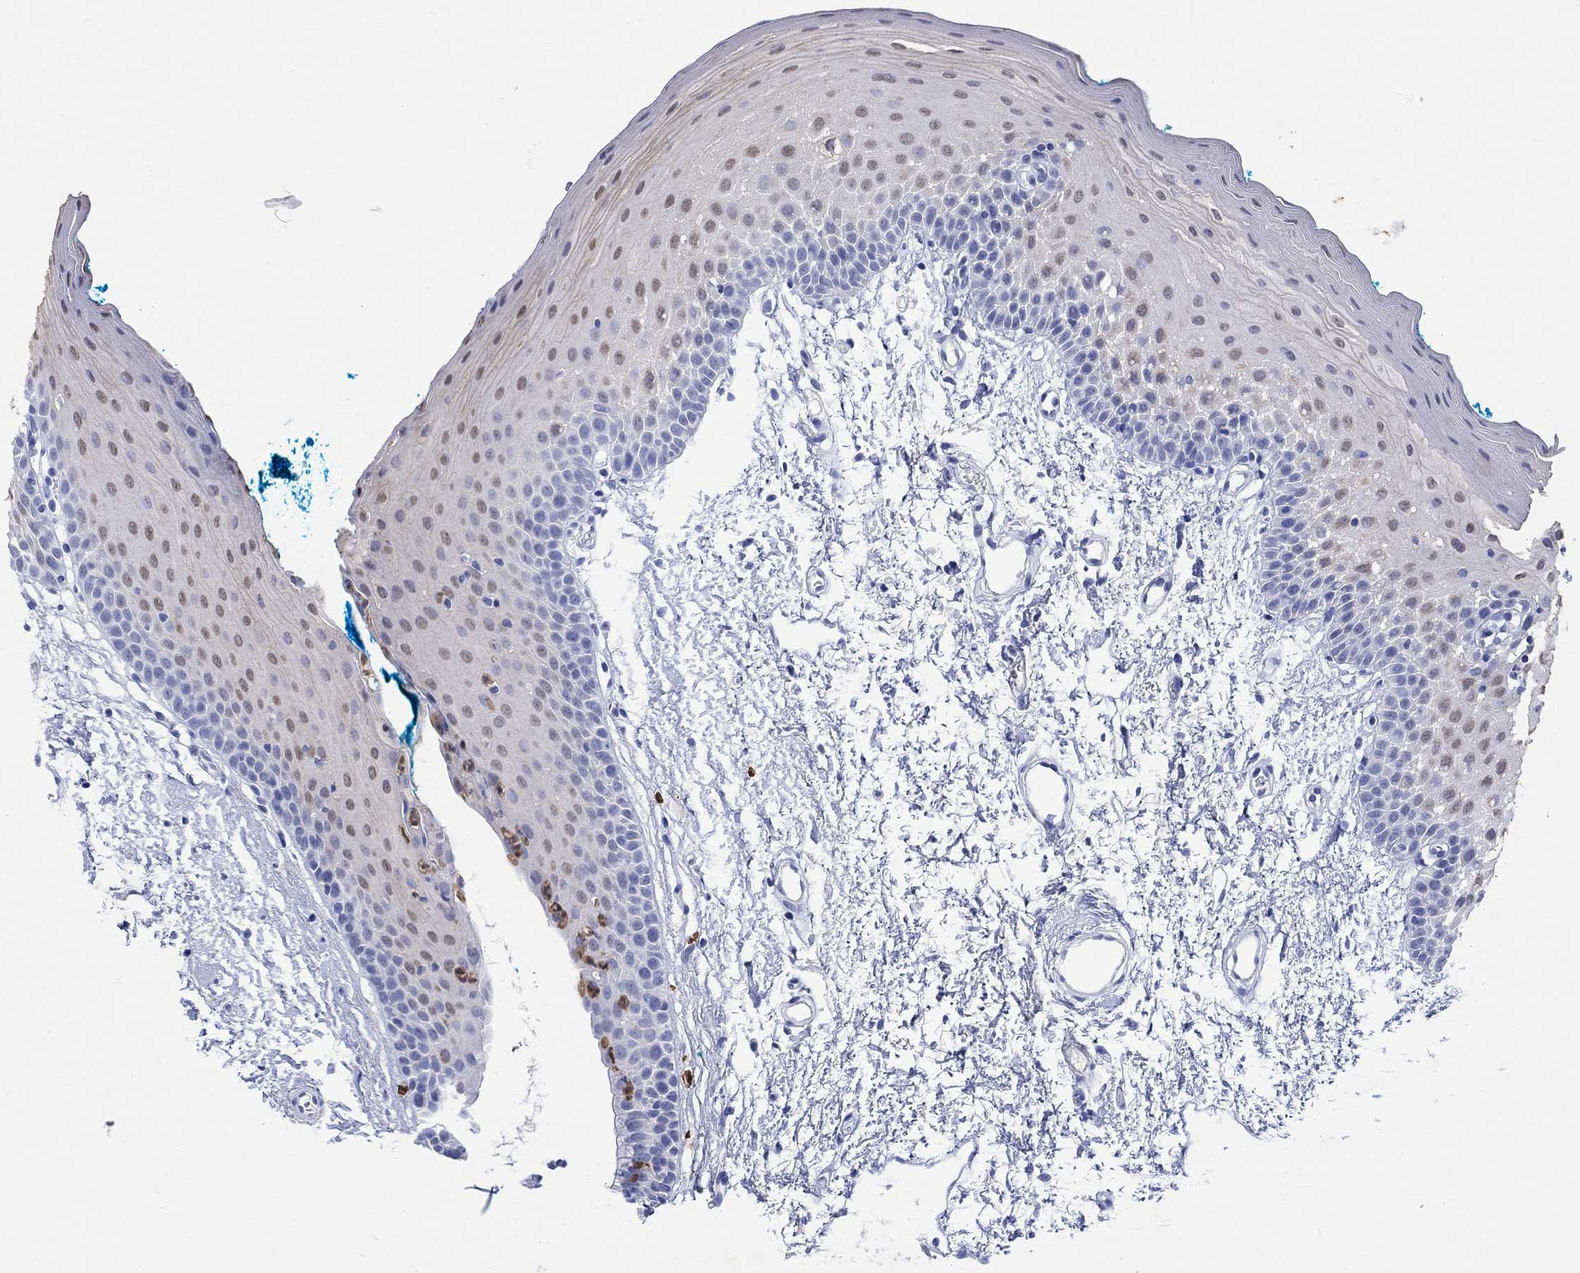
{"staining": {"intensity": "weak", "quantity": "<25%", "location": "cytoplasmic/membranous,nuclear"}, "tissue": "oral mucosa", "cell_type": "Squamous epithelial cells", "image_type": "normal", "snomed": [{"axis": "morphology", "description": "Normal tissue, NOS"}, {"axis": "morphology", "description": "Squamous cell carcinoma, NOS"}, {"axis": "topography", "description": "Oral tissue"}, {"axis": "topography", "description": "Head-Neck"}], "caption": "A micrograph of oral mucosa stained for a protein exhibits no brown staining in squamous epithelial cells.", "gene": "LINGO3", "patient": {"sex": "female", "age": 75}}